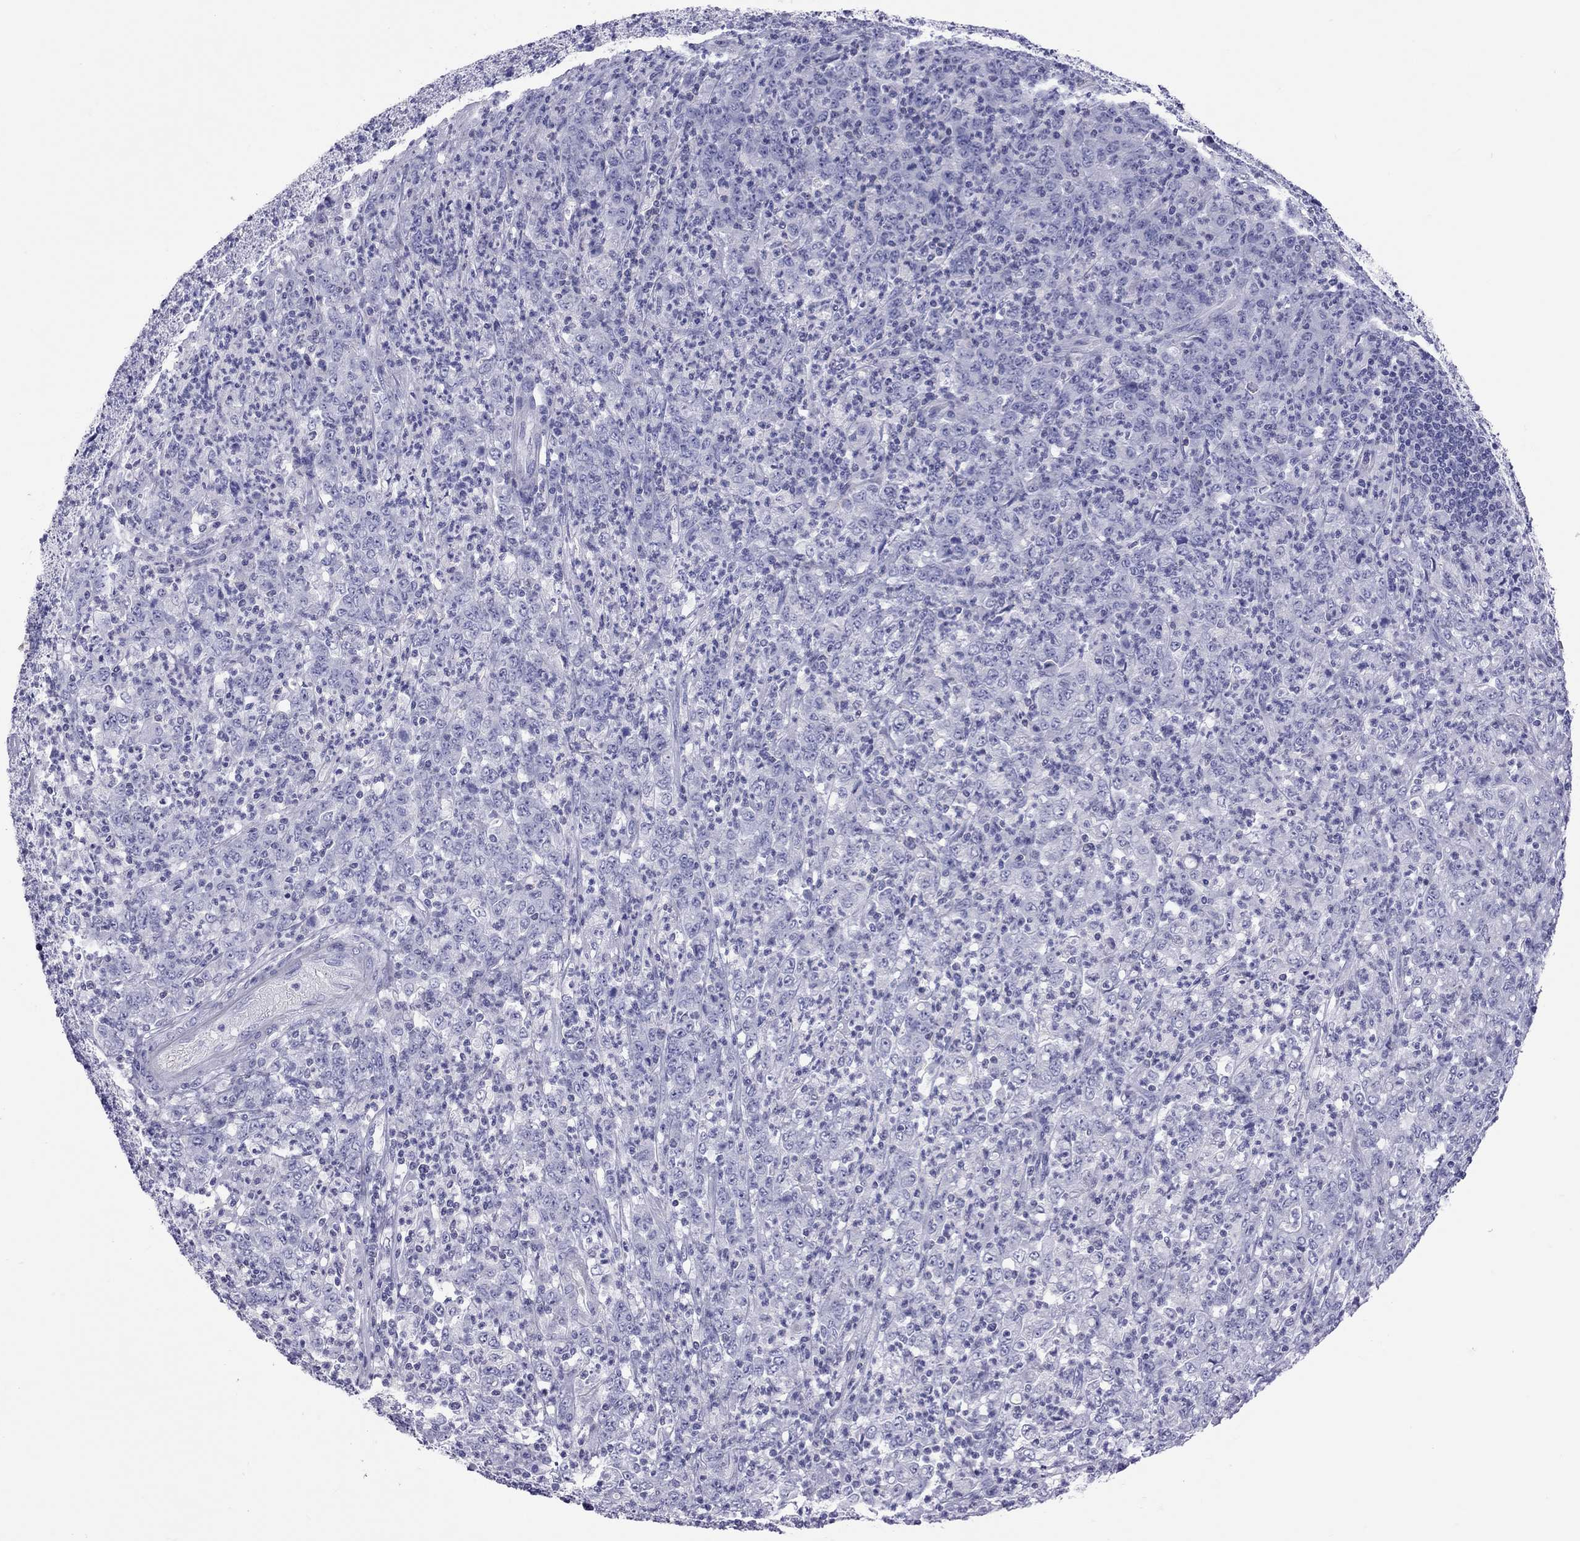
{"staining": {"intensity": "negative", "quantity": "none", "location": "none"}, "tissue": "stomach cancer", "cell_type": "Tumor cells", "image_type": "cancer", "snomed": [{"axis": "morphology", "description": "Adenocarcinoma, NOS"}, {"axis": "topography", "description": "Stomach, lower"}], "caption": "IHC of adenocarcinoma (stomach) demonstrates no expression in tumor cells.", "gene": "STAG3", "patient": {"sex": "female", "age": 71}}